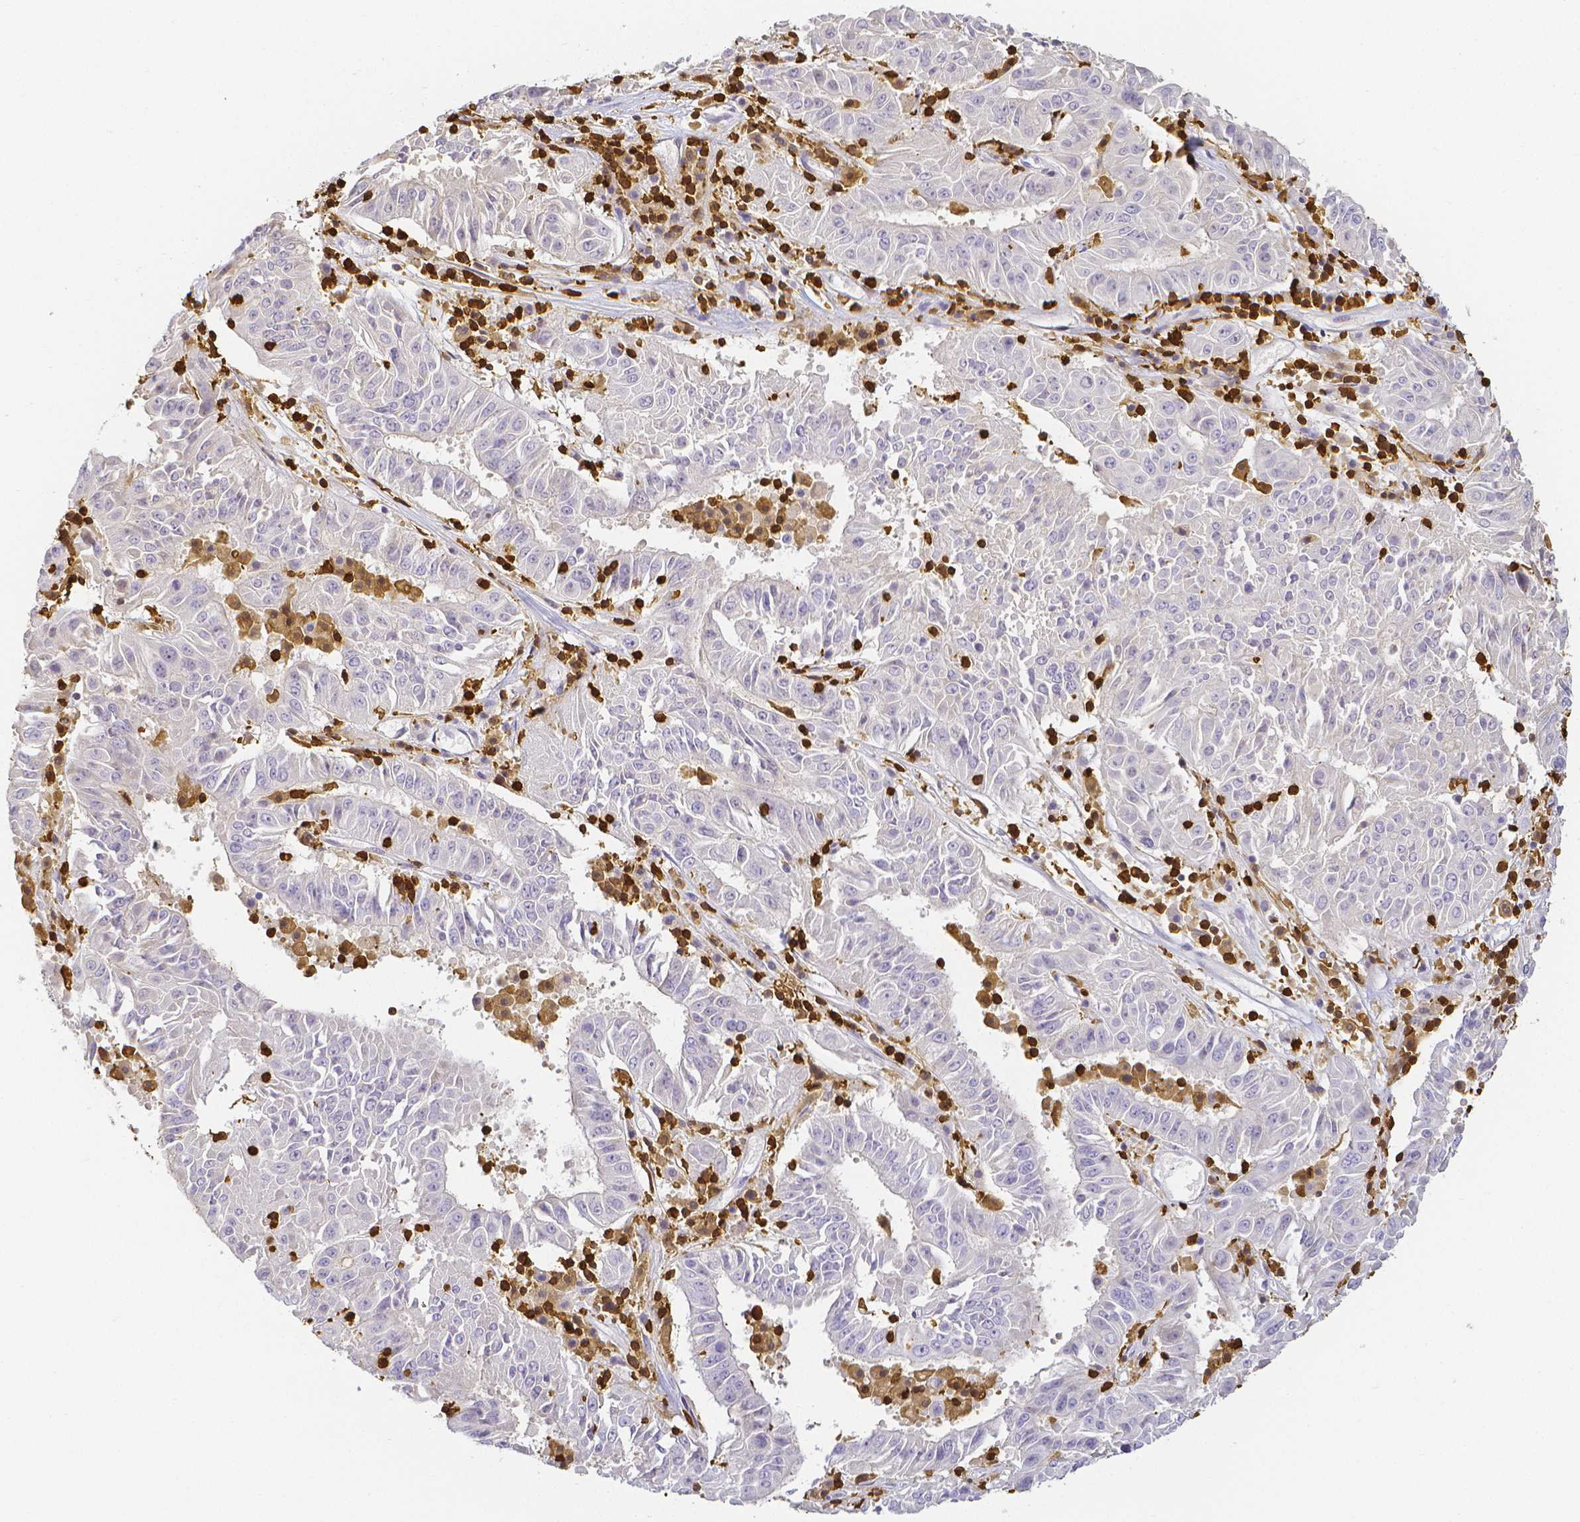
{"staining": {"intensity": "negative", "quantity": "none", "location": "none"}, "tissue": "pancreatic cancer", "cell_type": "Tumor cells", "image_type": "cancer", "snomed": [{"axis": "morphology", "description": "Adenocarcinoma, NOS"}, {"axis": "topography", "description": "Pancreas"}], "caption": "An image of pancreatic adenocarcinoma stained for a protein exhibits no brown staining in tumor cells.", "gene": "COTL1", "patient": {"sex": "male", "age": 63}}